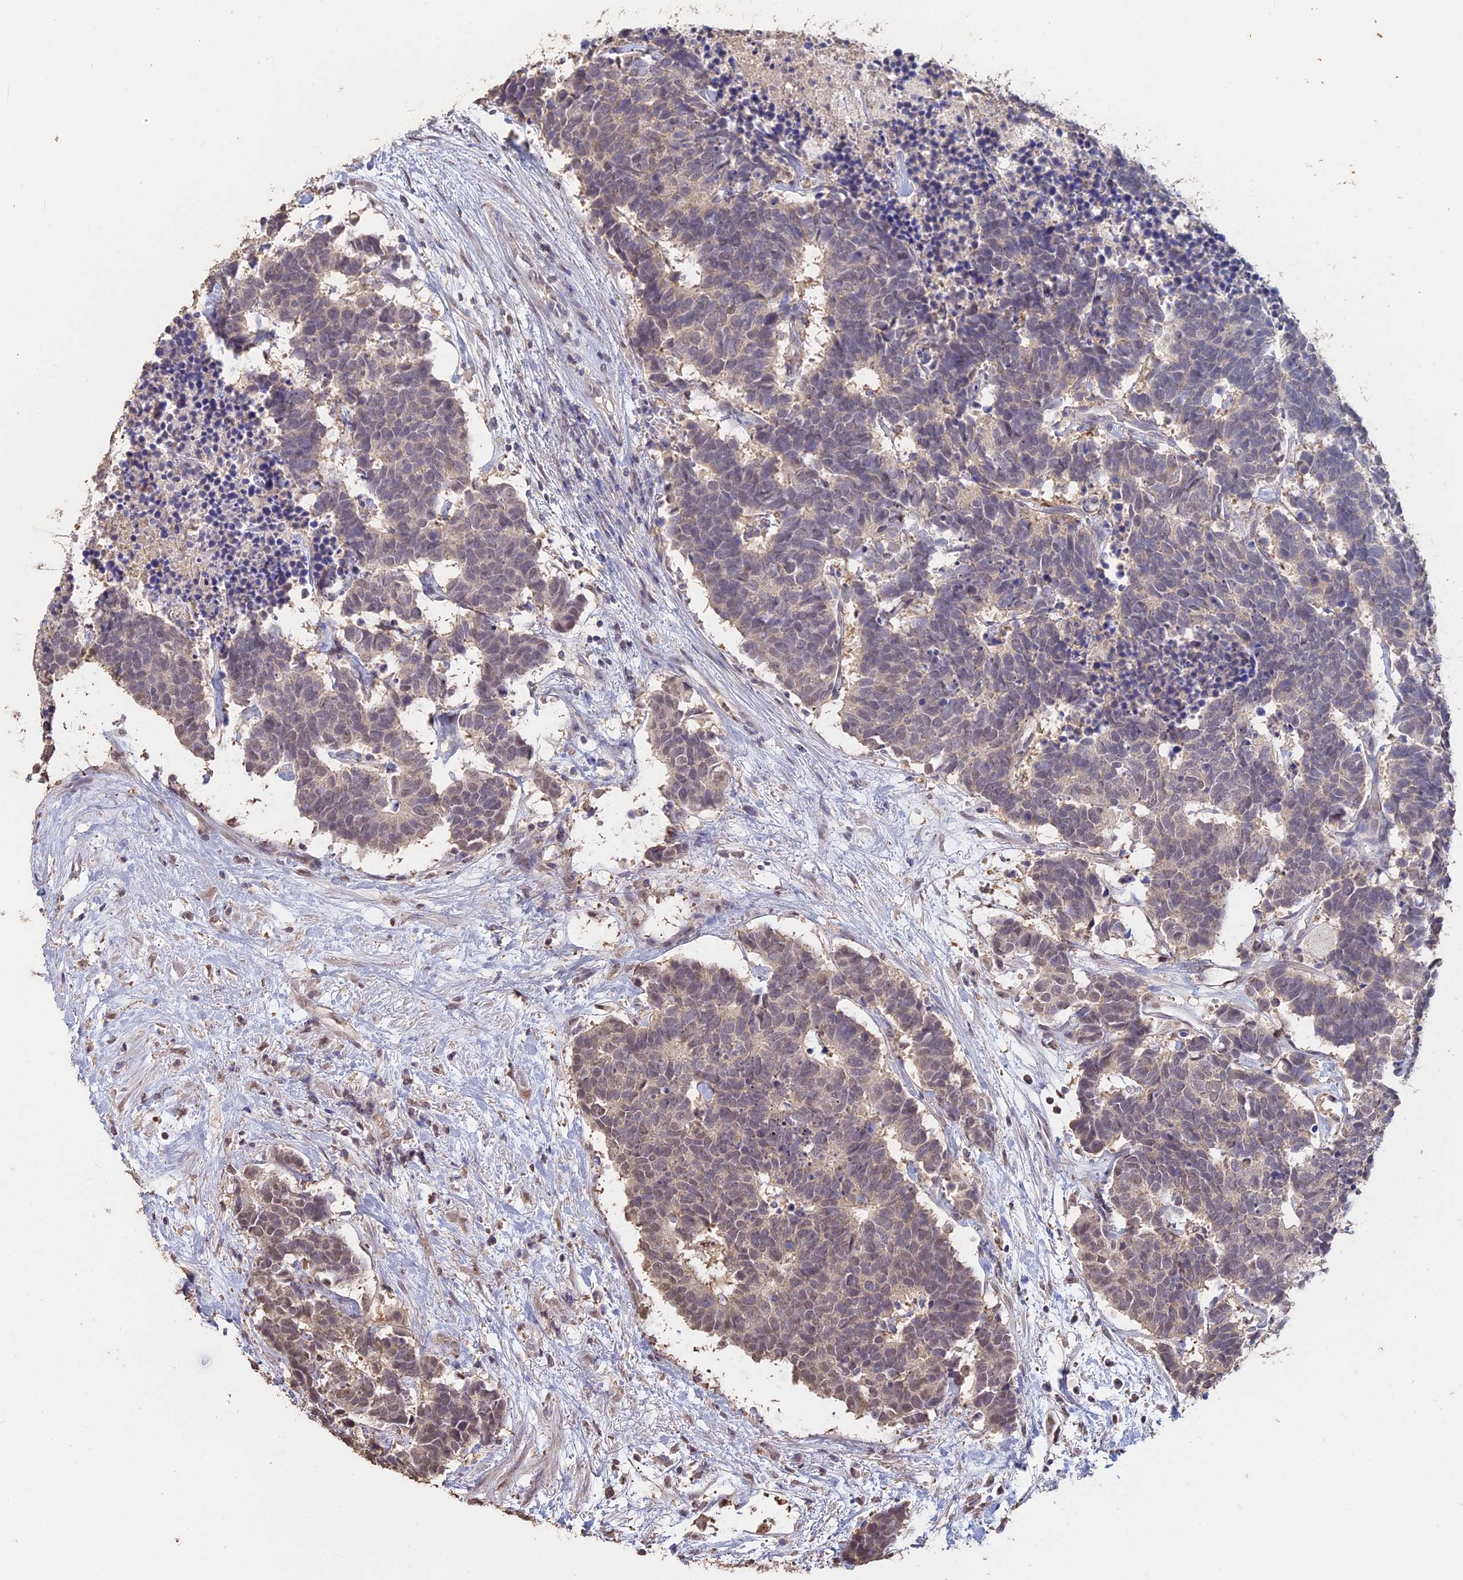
{"staining": {"intensity": "weak", "quantity": "25%-75%", "location": "nuclear"}, "tissue": "carcinoid", "cell_type": "Tumor cells", "image_type": "cancer", "snomed": [{"axis": "morphology", "description": "Carcinoma, NOS"}, {"axis": "morphology", "description": "Carcinoid, malignant, NOS"}, {"axis": "topography", "description": "Urinary bladder"}], "caption": "IHC micrograph of malignant carcinoid stained for a protein (brown), which shows low levels of weak nuclear expression in approximately 25%-75% of tumor cells.", "gene": "PSMC6", "patient": {"sex": "male", "age": 57}}